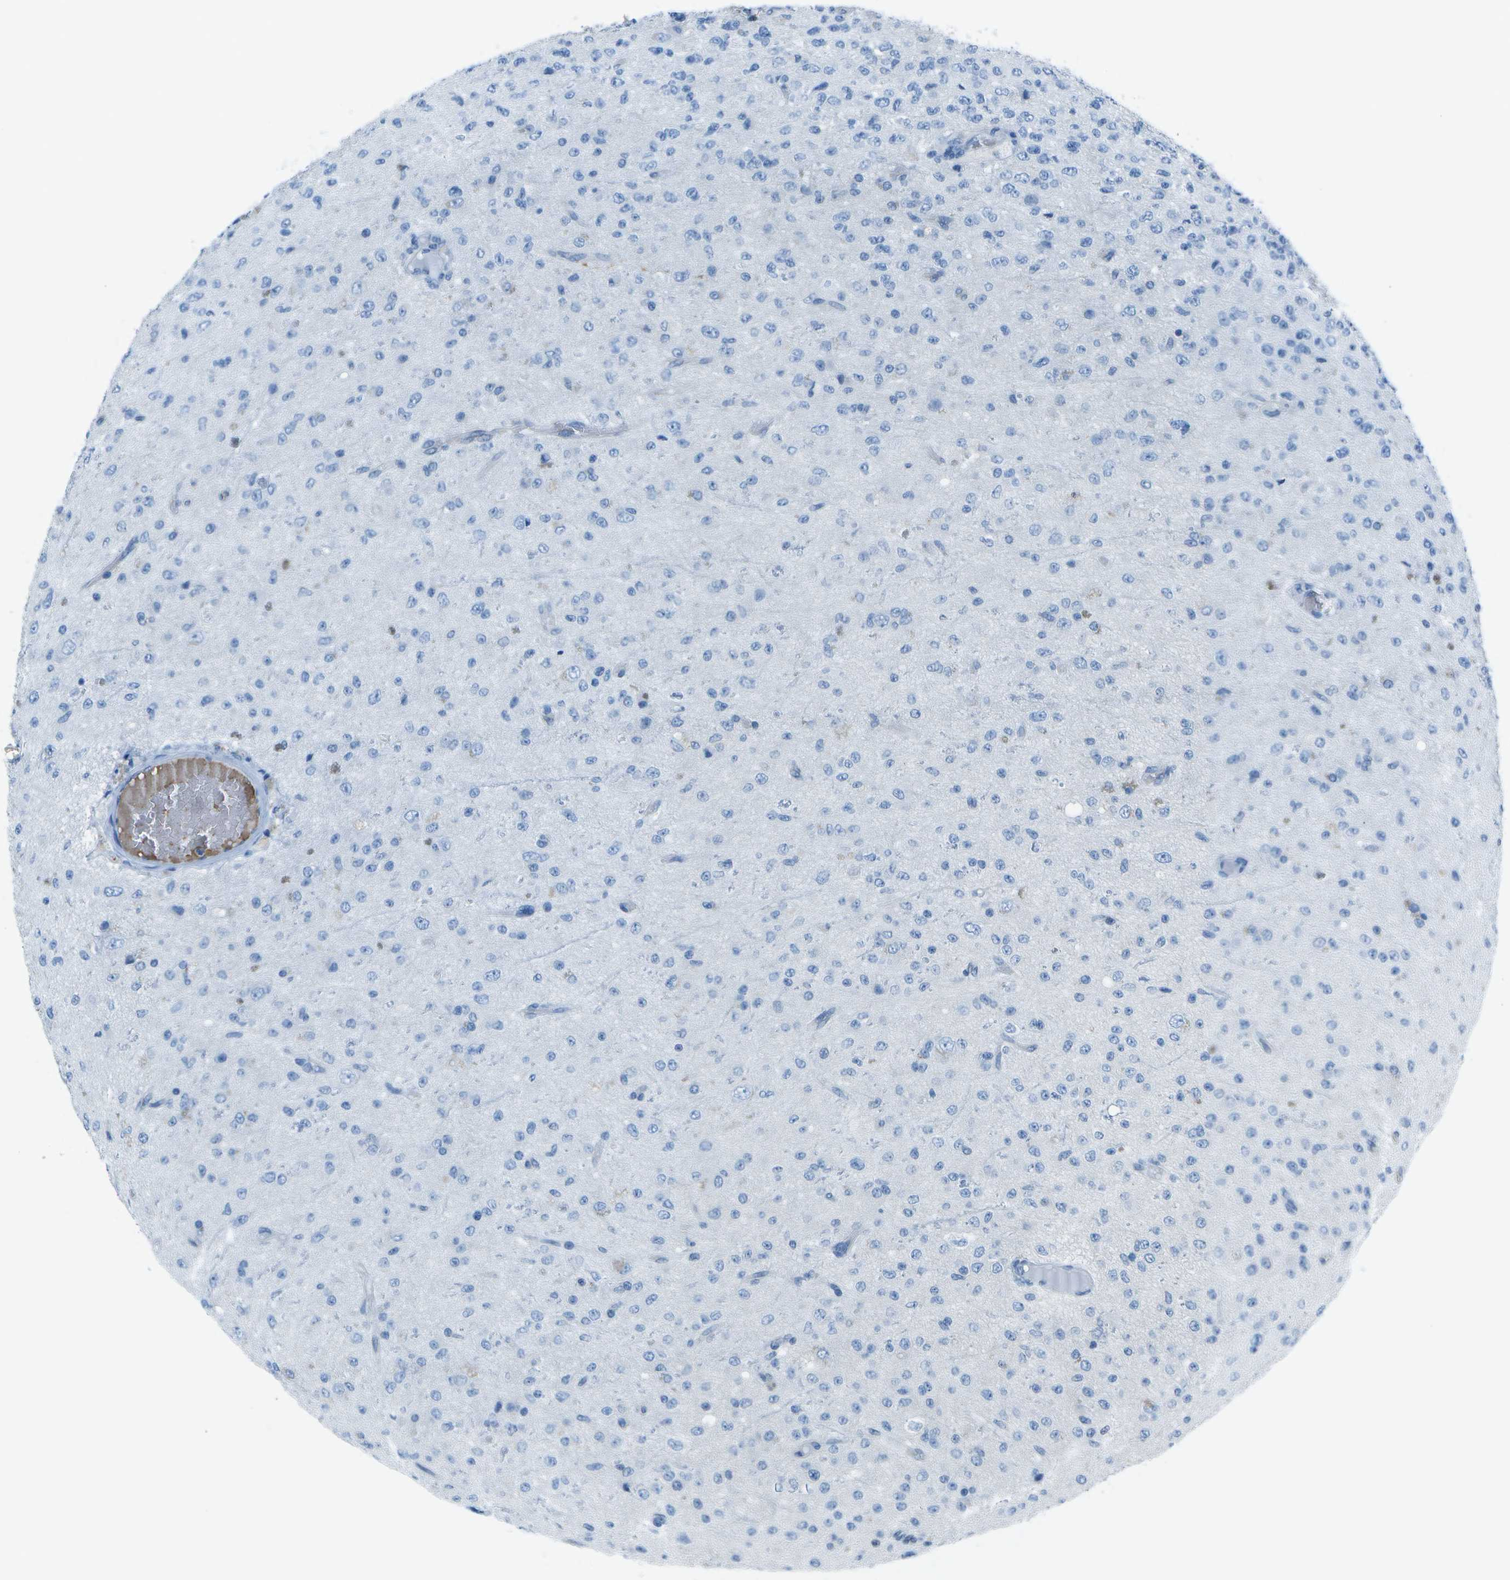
{"staining": {"intensity": "negative", "quantity": "none", "location": "none"}, "tissue": "glioma", "cell_type": "Tumor cells", "image_type": "cancer", "snomed": [{"axis": "morphology", "description": "Glioma, malignant, High grade"}, {"axis": "topography", "description": "pancreas cauda"}], "caption": "An immunohistochemistry photomicrograph of glioma is shown. There is no staining in tumor cells of glioma.", "gene": "ASL", "patient": {"sex": "male", "age": 60}}